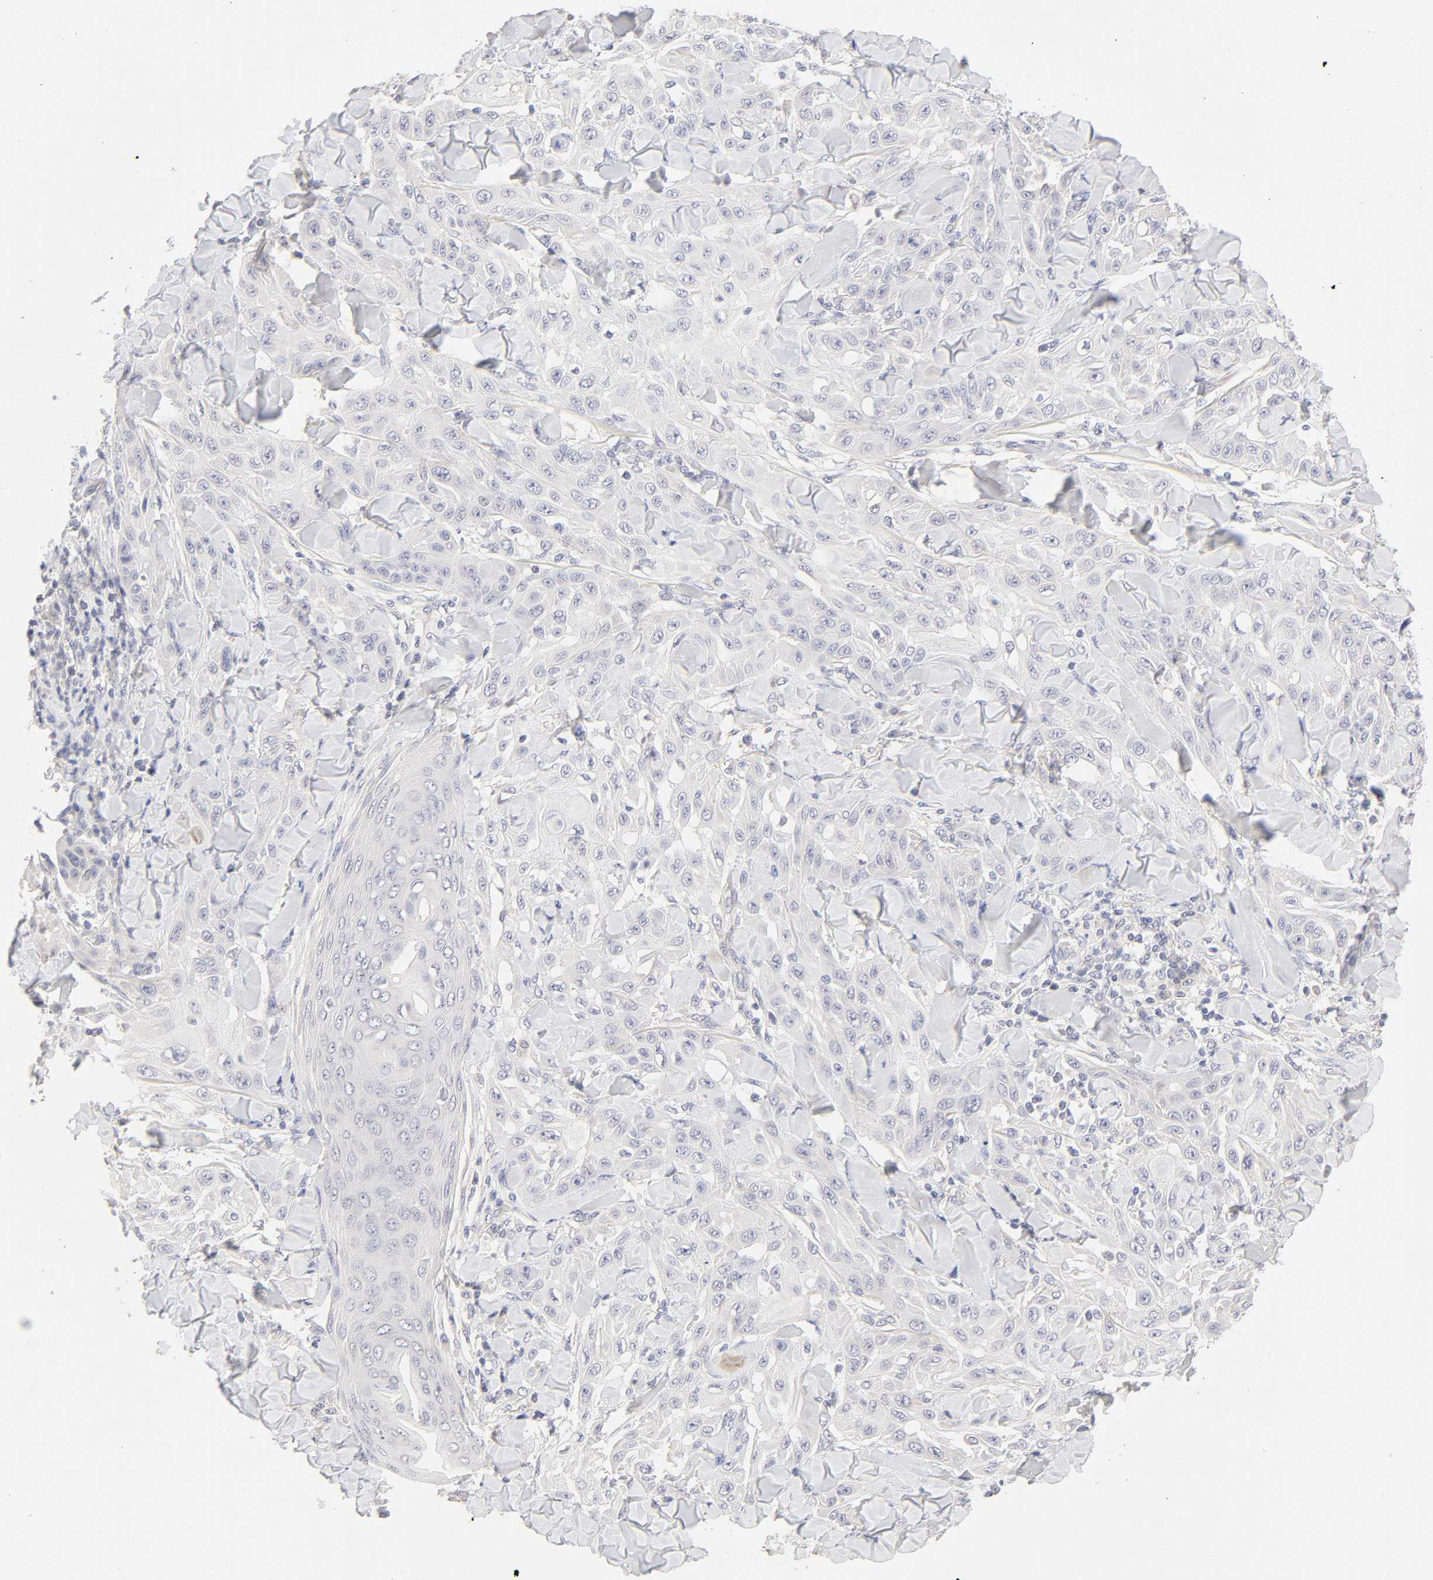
{"staining": {"intensity": "negative", "quantity": "none", "location": "none"}, "tissue": "skin cancer", "cell_type": "Tumor cells", "image_type": "cancer", "snomed": [{"axis": "morphology", "description": "Squamous cell carcinoma, NOS"}, {"axis": "topography", "description": "Skin"}], "caption": "Protein analysis of skin cancer (squamous cell carcinoma) exhibits no significant staining in tumor cells. (IHC, brightfield microscopy, high magnification).", "gene": "CYP4B1", "patient": {"sex": "male", "age": 24}}